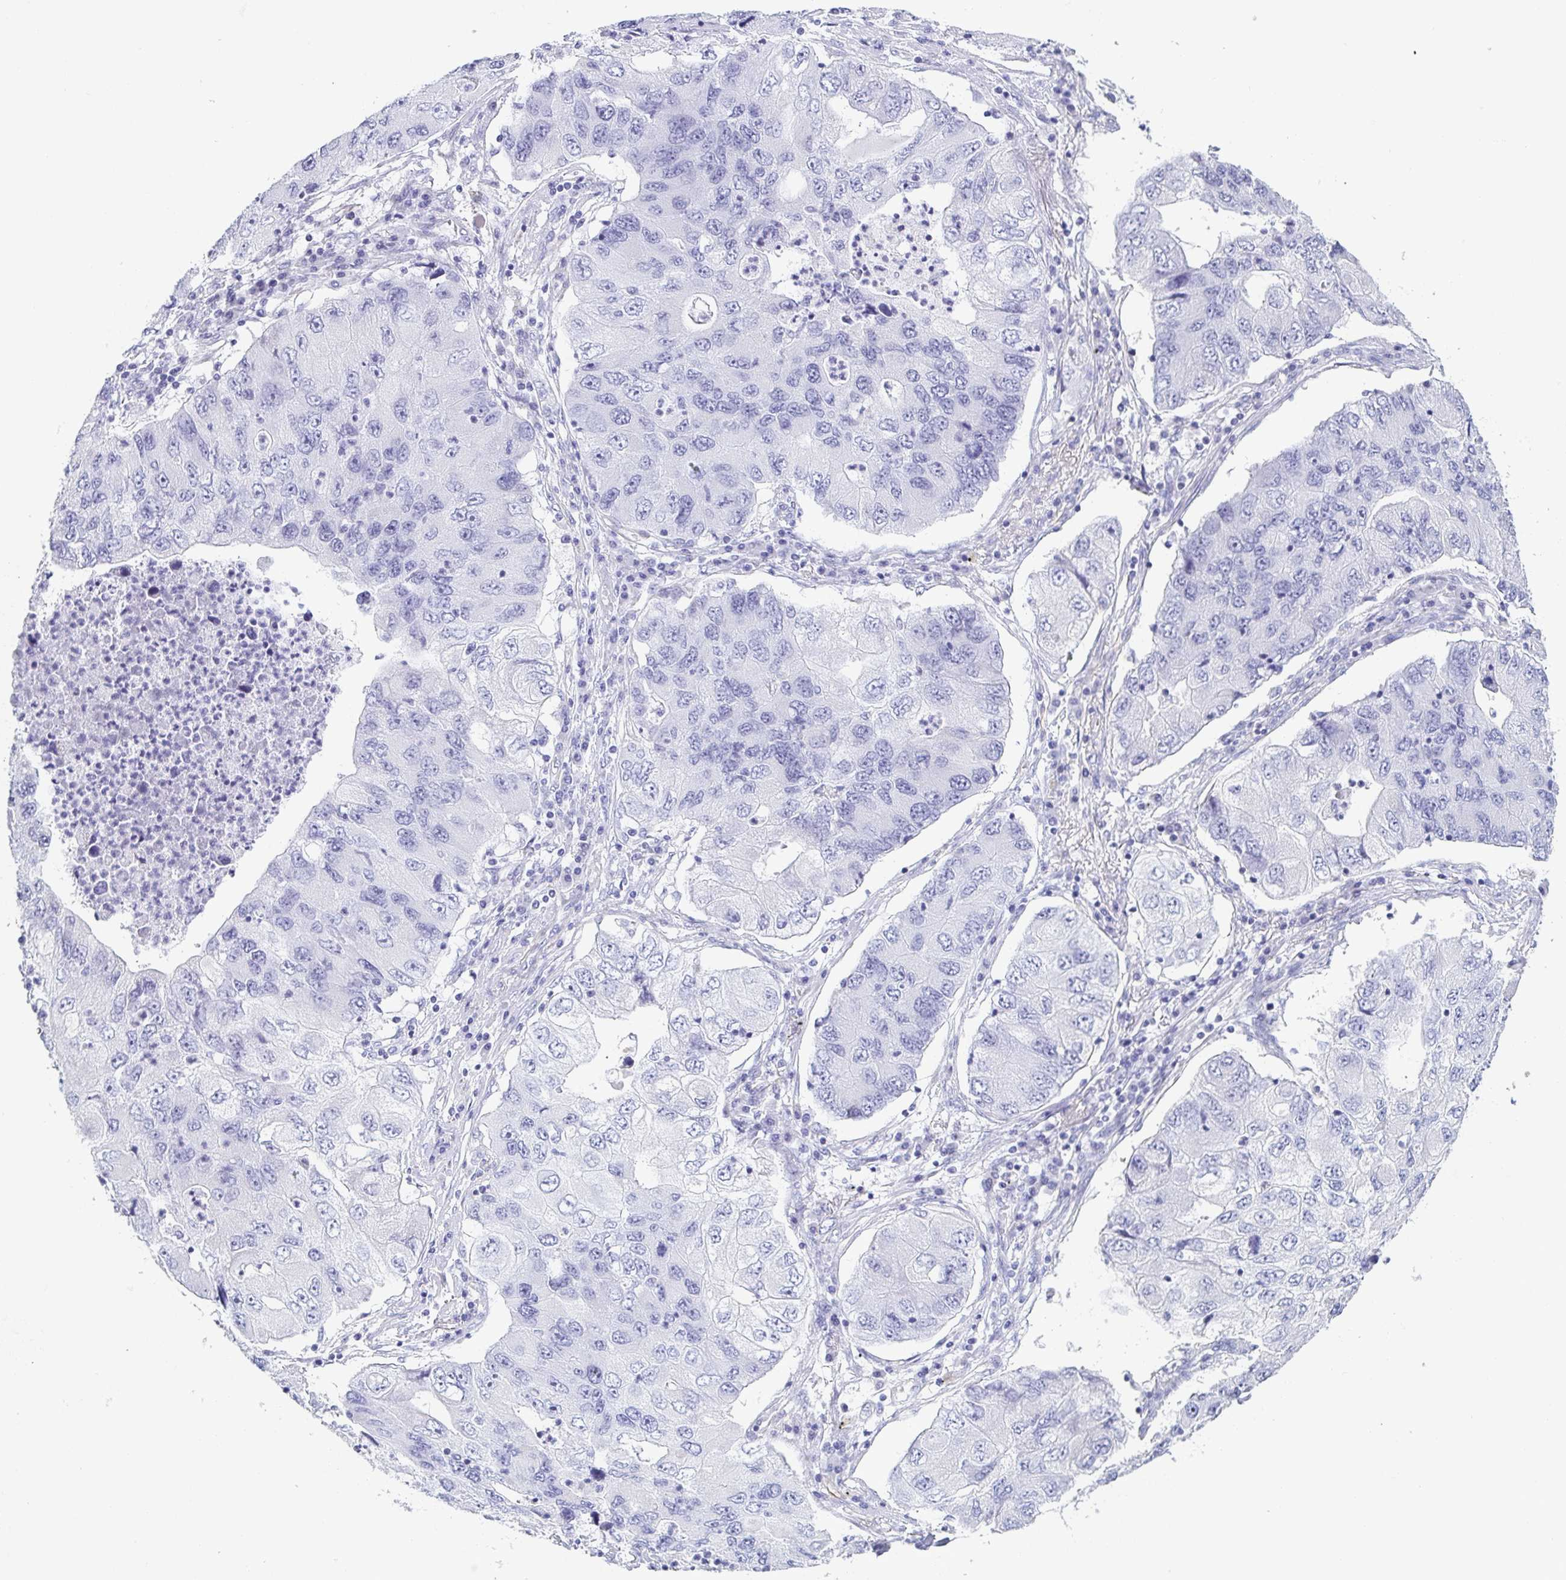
{"staining": {"intensity": "negative", "quantity": "none", "location": "none"}, "tissue": "lung cancer", "cell_type": "Tumor cells", "image_type": "cancer", "snomed": [{"axis": "morphology", "description": "Adenocarcinoma, NOS"}, {"axis": "morphology", "description": "Adenocarcinoma, metastatic, NOS"}, {"axis": "topography", "description": "Lymph node"}, {"axis": "topography", "description": "Lung"}], "caption": "Lung cancer was stained to show a protein in brown. There is no significant positivity in tumor cells.", "gene": "PRR27", "patient": {"sex": "female", "age": 54}}